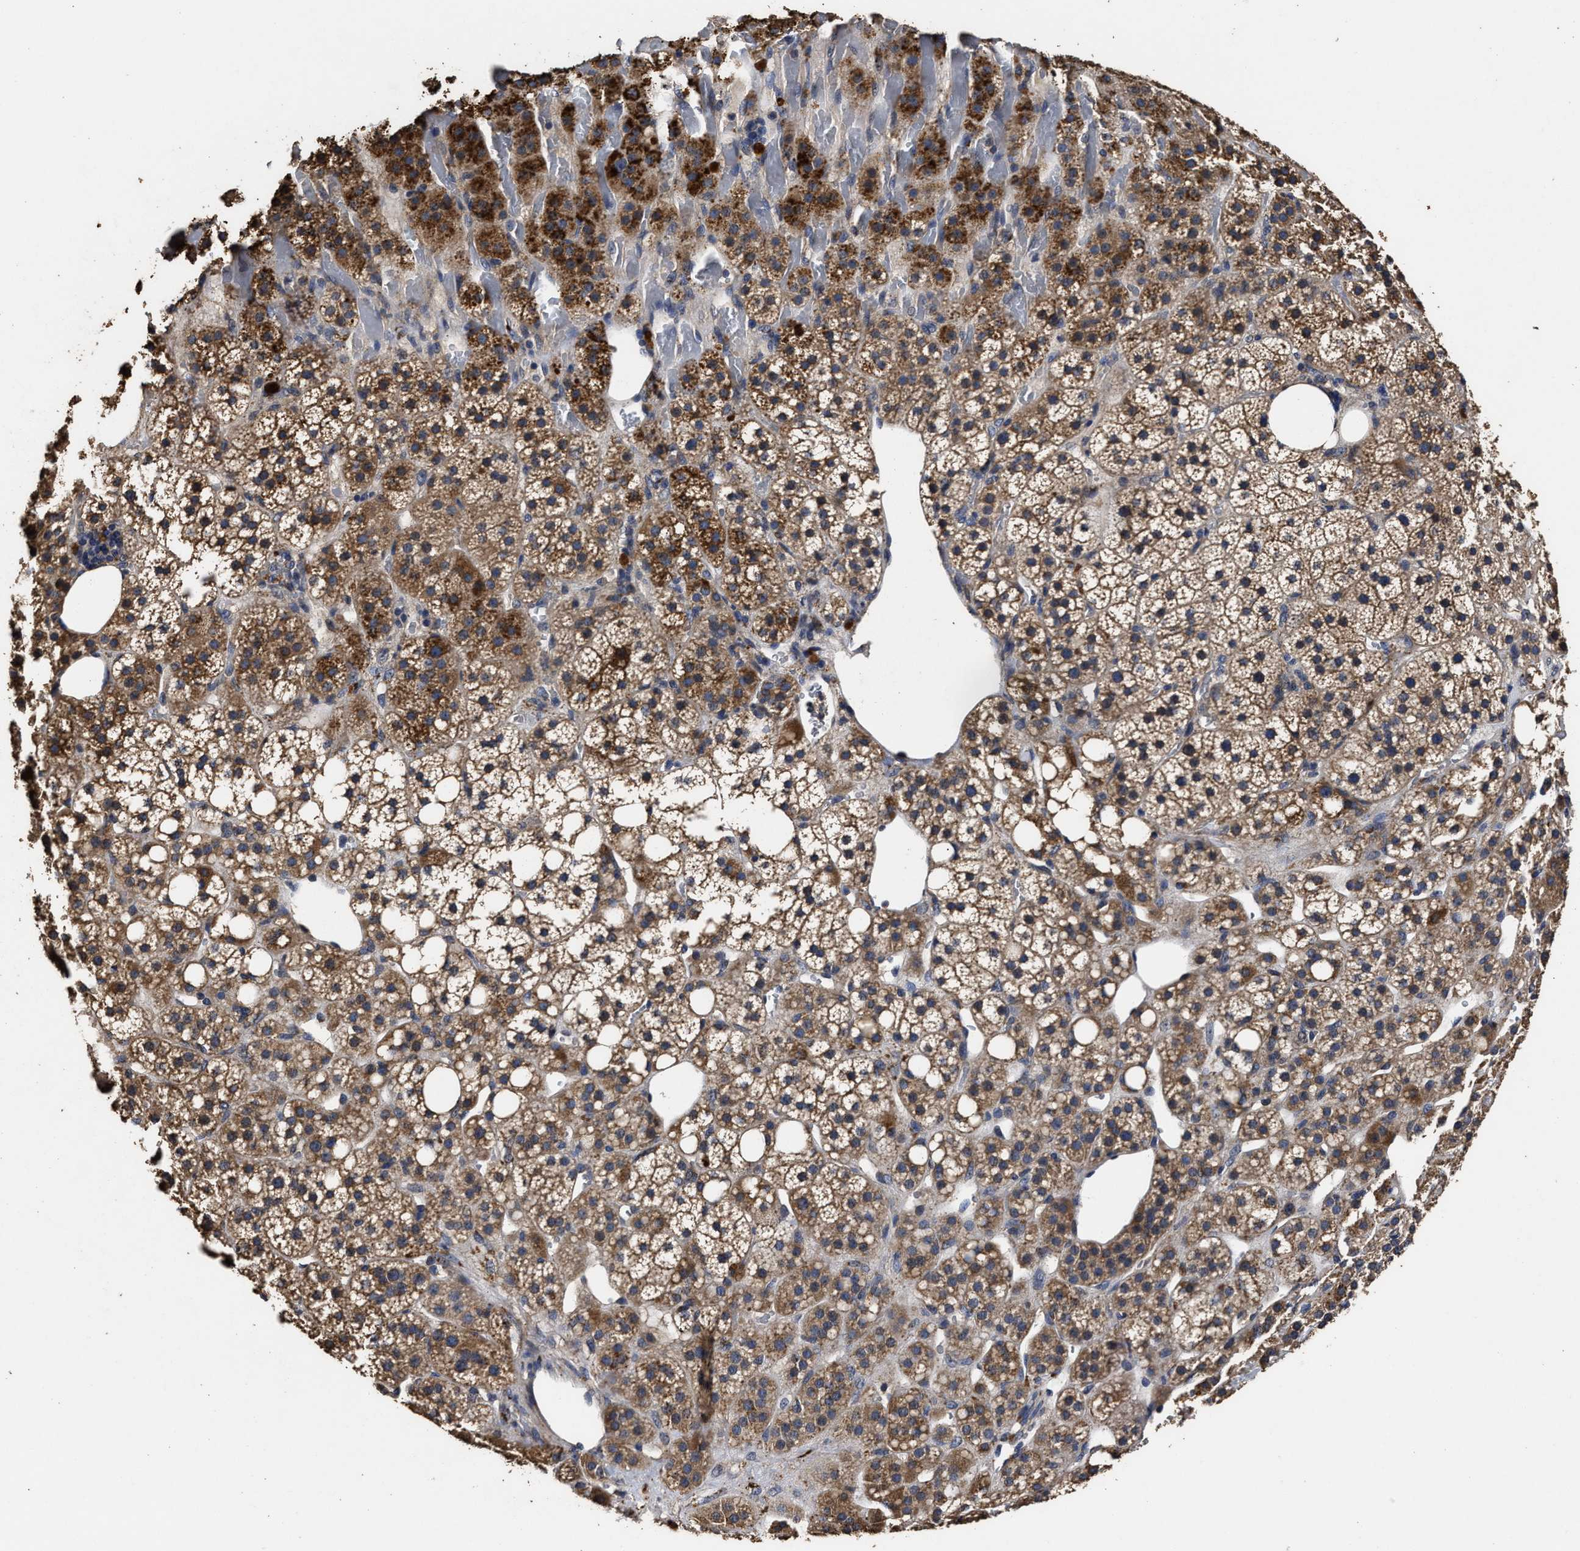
{"staining": {"intensity": "moderate", "quantity": ">75%", "location": "cytoplasmic/membranous"}, "tissue": "adrenal gland", "cell_type": "Glandular cells", "image_type": "normal", "snomed": [{"axis": "morphology", "description": "Normal tissue, NOS"}, {"axis": "topography", "description": "Adrenal gland"}], "caption": "A high-resolution image shows IHC staining of benign adrenal gland, which demonstrates moderate cytoplasmic/membranous staining in approximately >75% of glandular cells.", "gene": "PPM1K", "patient": {"sex": "female", "age": 59}}